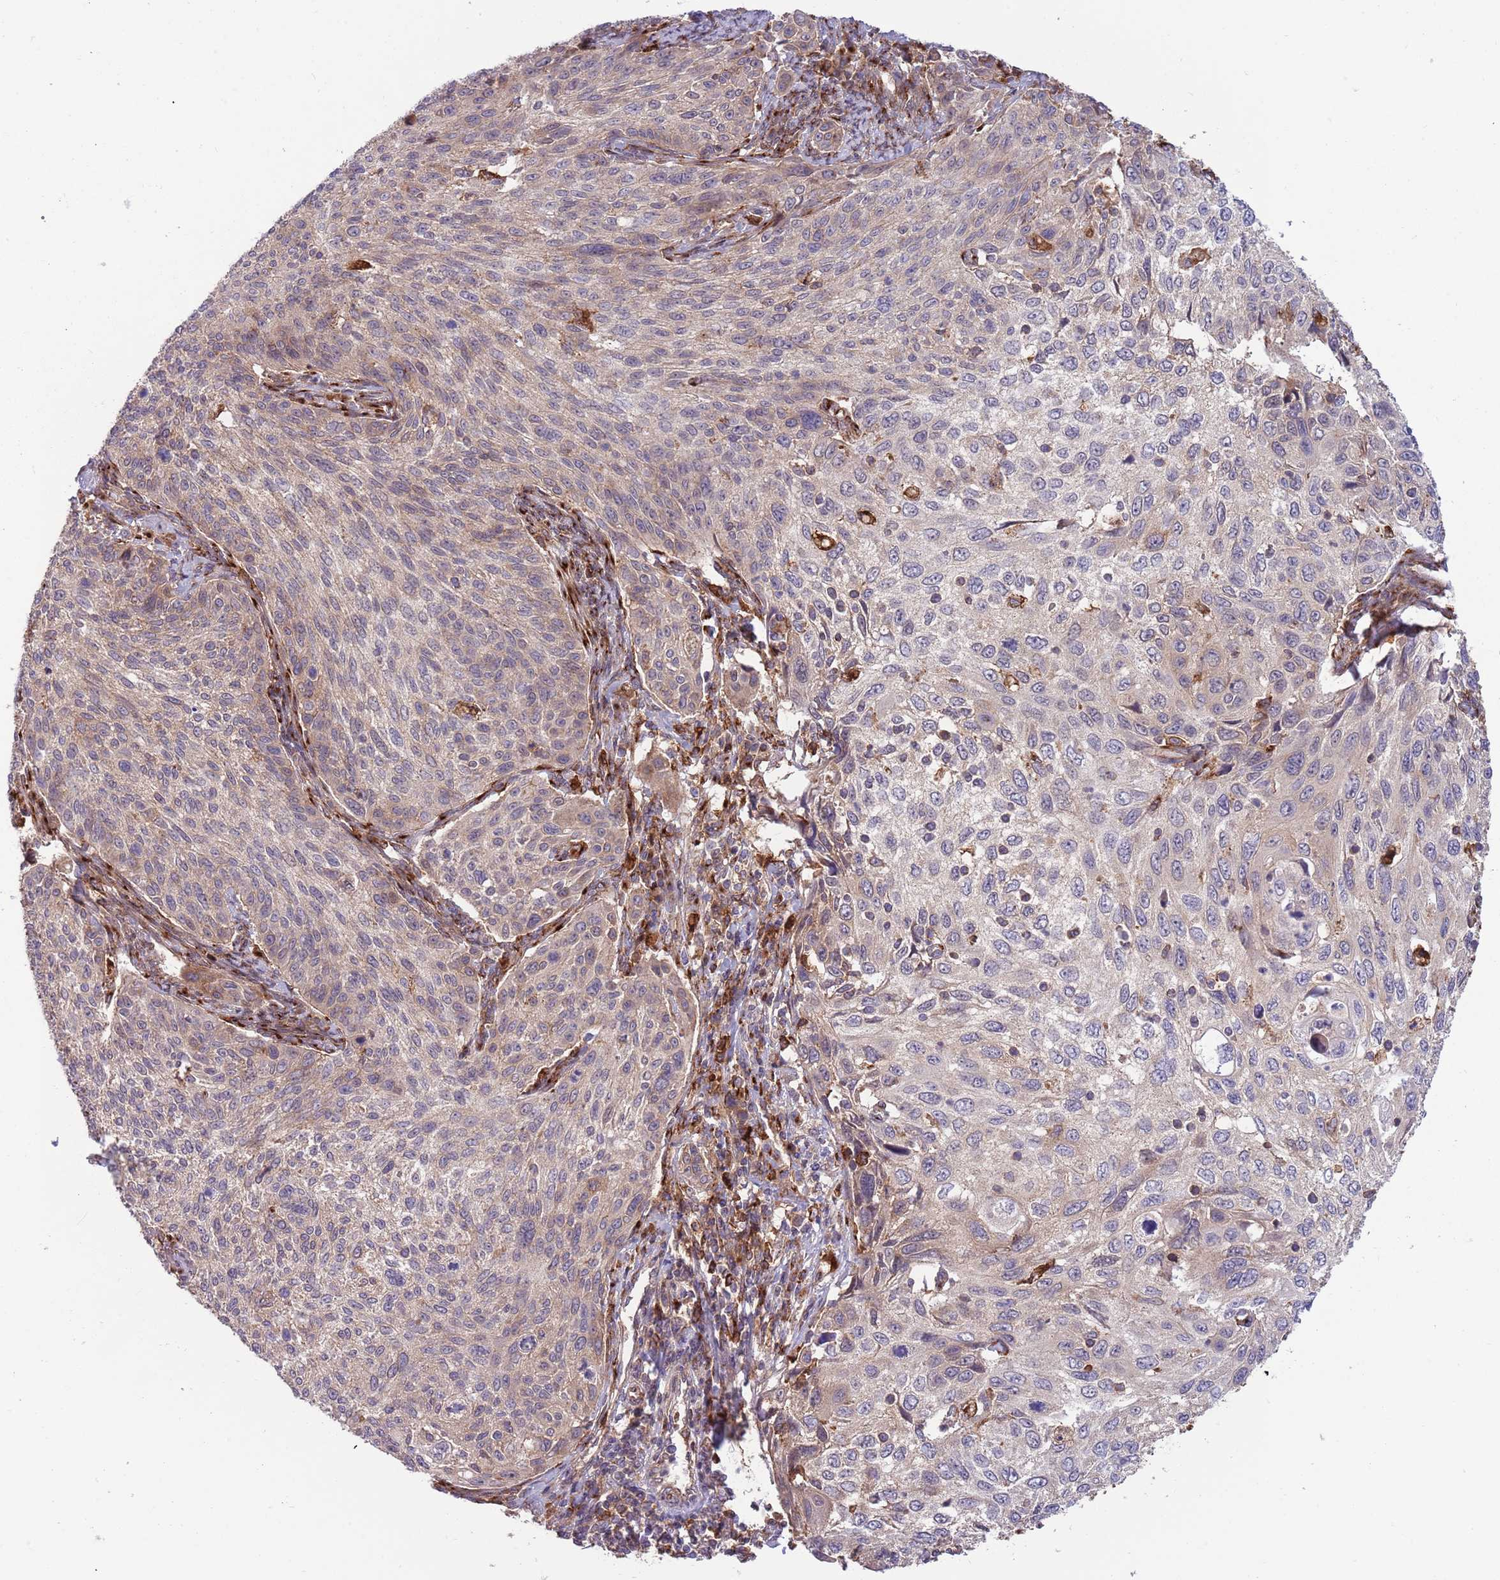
{"staining": {"intensity": "weak", "quantity": "25%-75%", "location": "cytoplasmic/membranous"}, "tissue": "cervical cancer", "cell_type": "Tumor cells", "image_type": "cancer", "snomed": [{"axis": "morphology", "description": "Squamous cell carcinoma, NOS"}, {"axis": "topography", "description": "Cervix"}], "caption": "Human squamous cell carcinoma (cervical) stained for a protein (brown) exhibits weak cytoplasmic/membranous positive staining in about 25%-75% of tumor cells.", "gene": "BTBD7", "patient": {"sex": "female", "age": 70}}